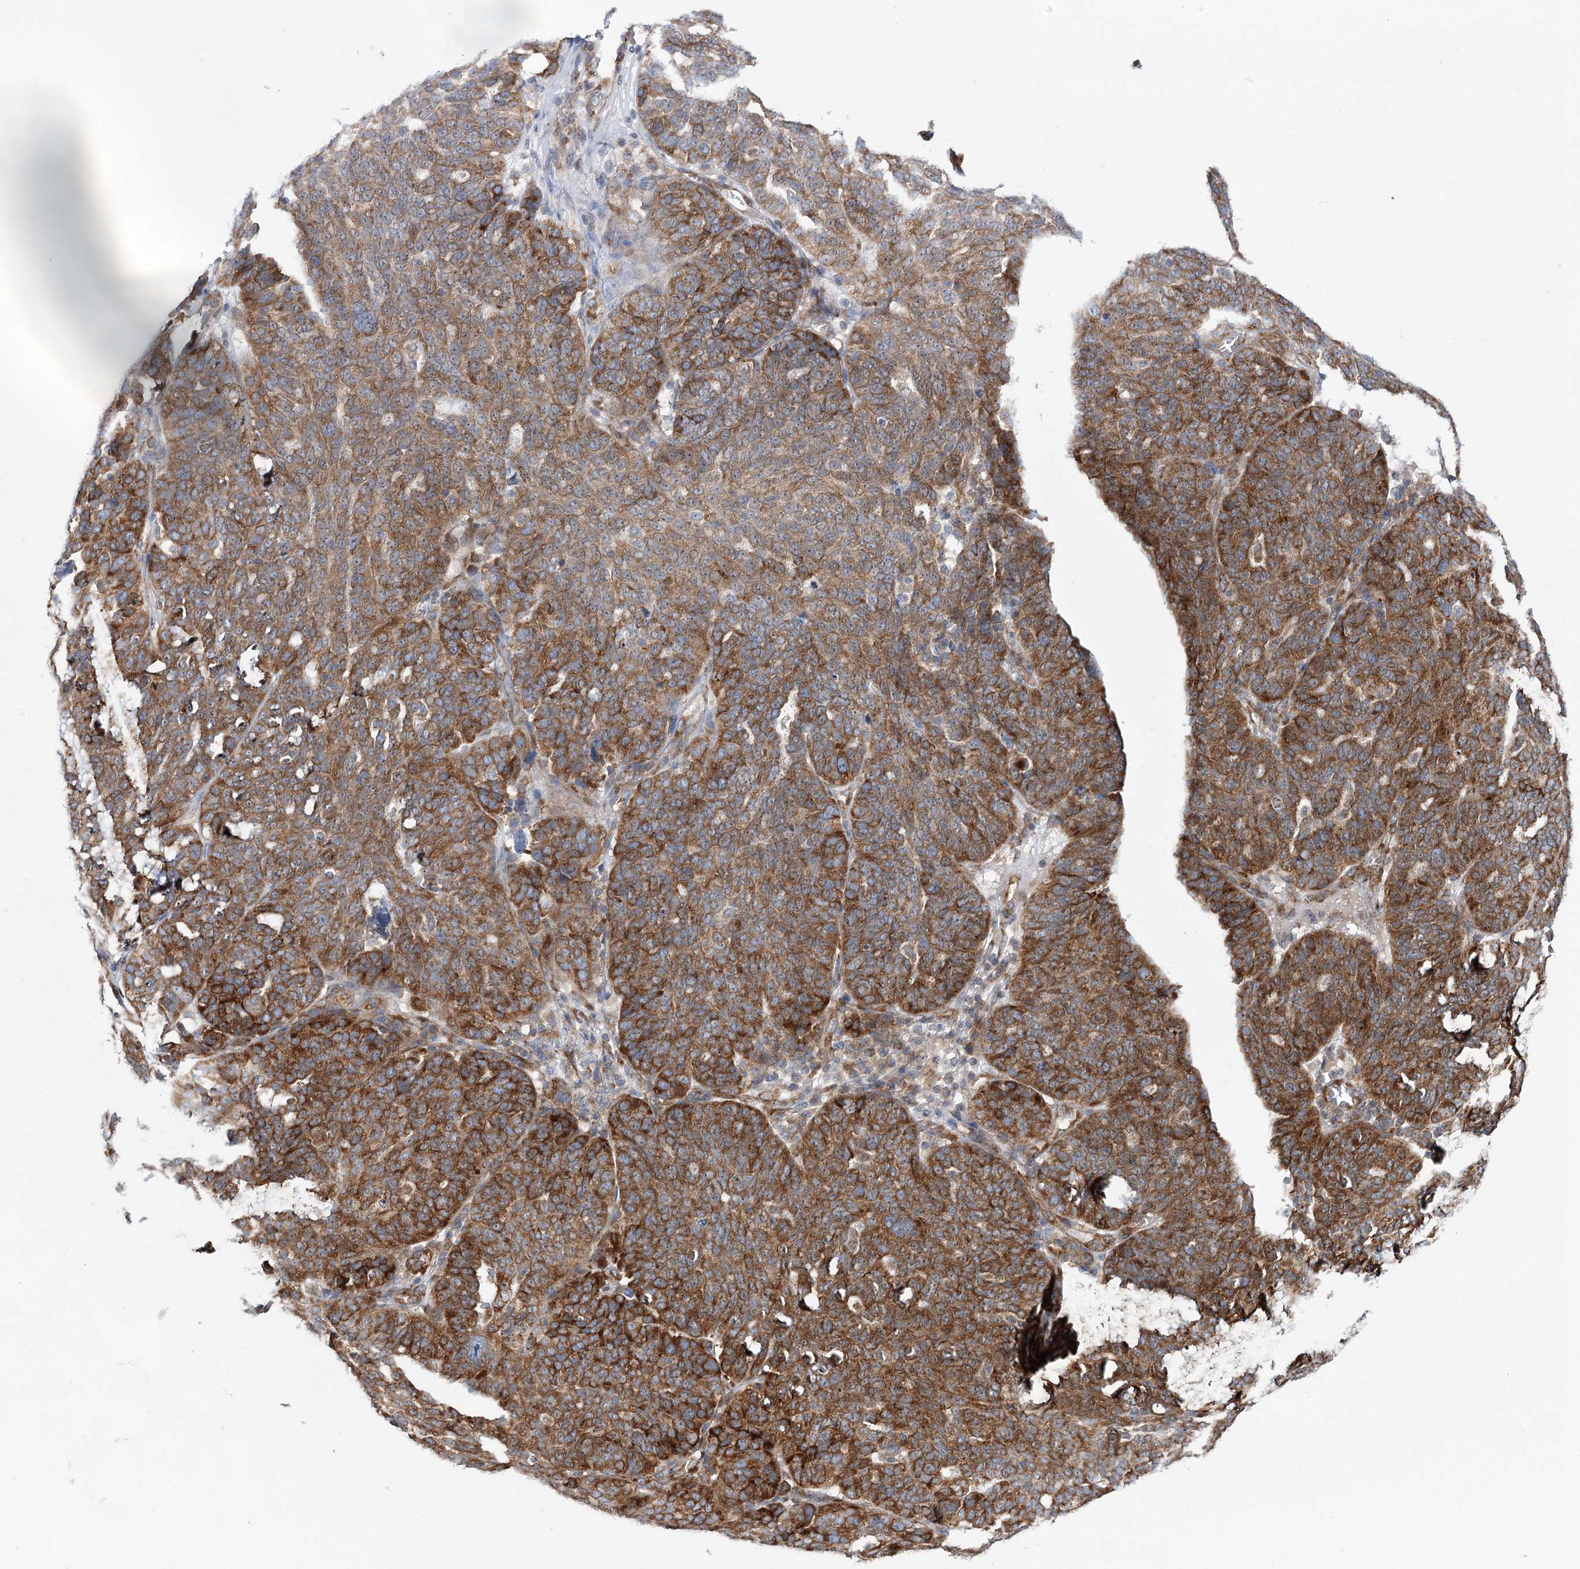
{"staining": {"intensity": "strong", "quantity": ">75%", "location": "cytoplasmic/membranous"}, "tissue": "ovarian cancer", "cell_type": "Tumor cells", "image_type": "cancer", "snomed": [{"axis": "morphology", "description": "Cystadenocarcinoma, serous, NOS"}, {"axis": "topography", "description": "Ovary"}], "caption": "There is high levels of strong cytoplasmic/membranous staining in tumor cells of ovarian cancer, as demonstrated by immunohistochemical staining (brown color).", "gene": "VWA2", "patient": {"sex": "female", "age": 59}}